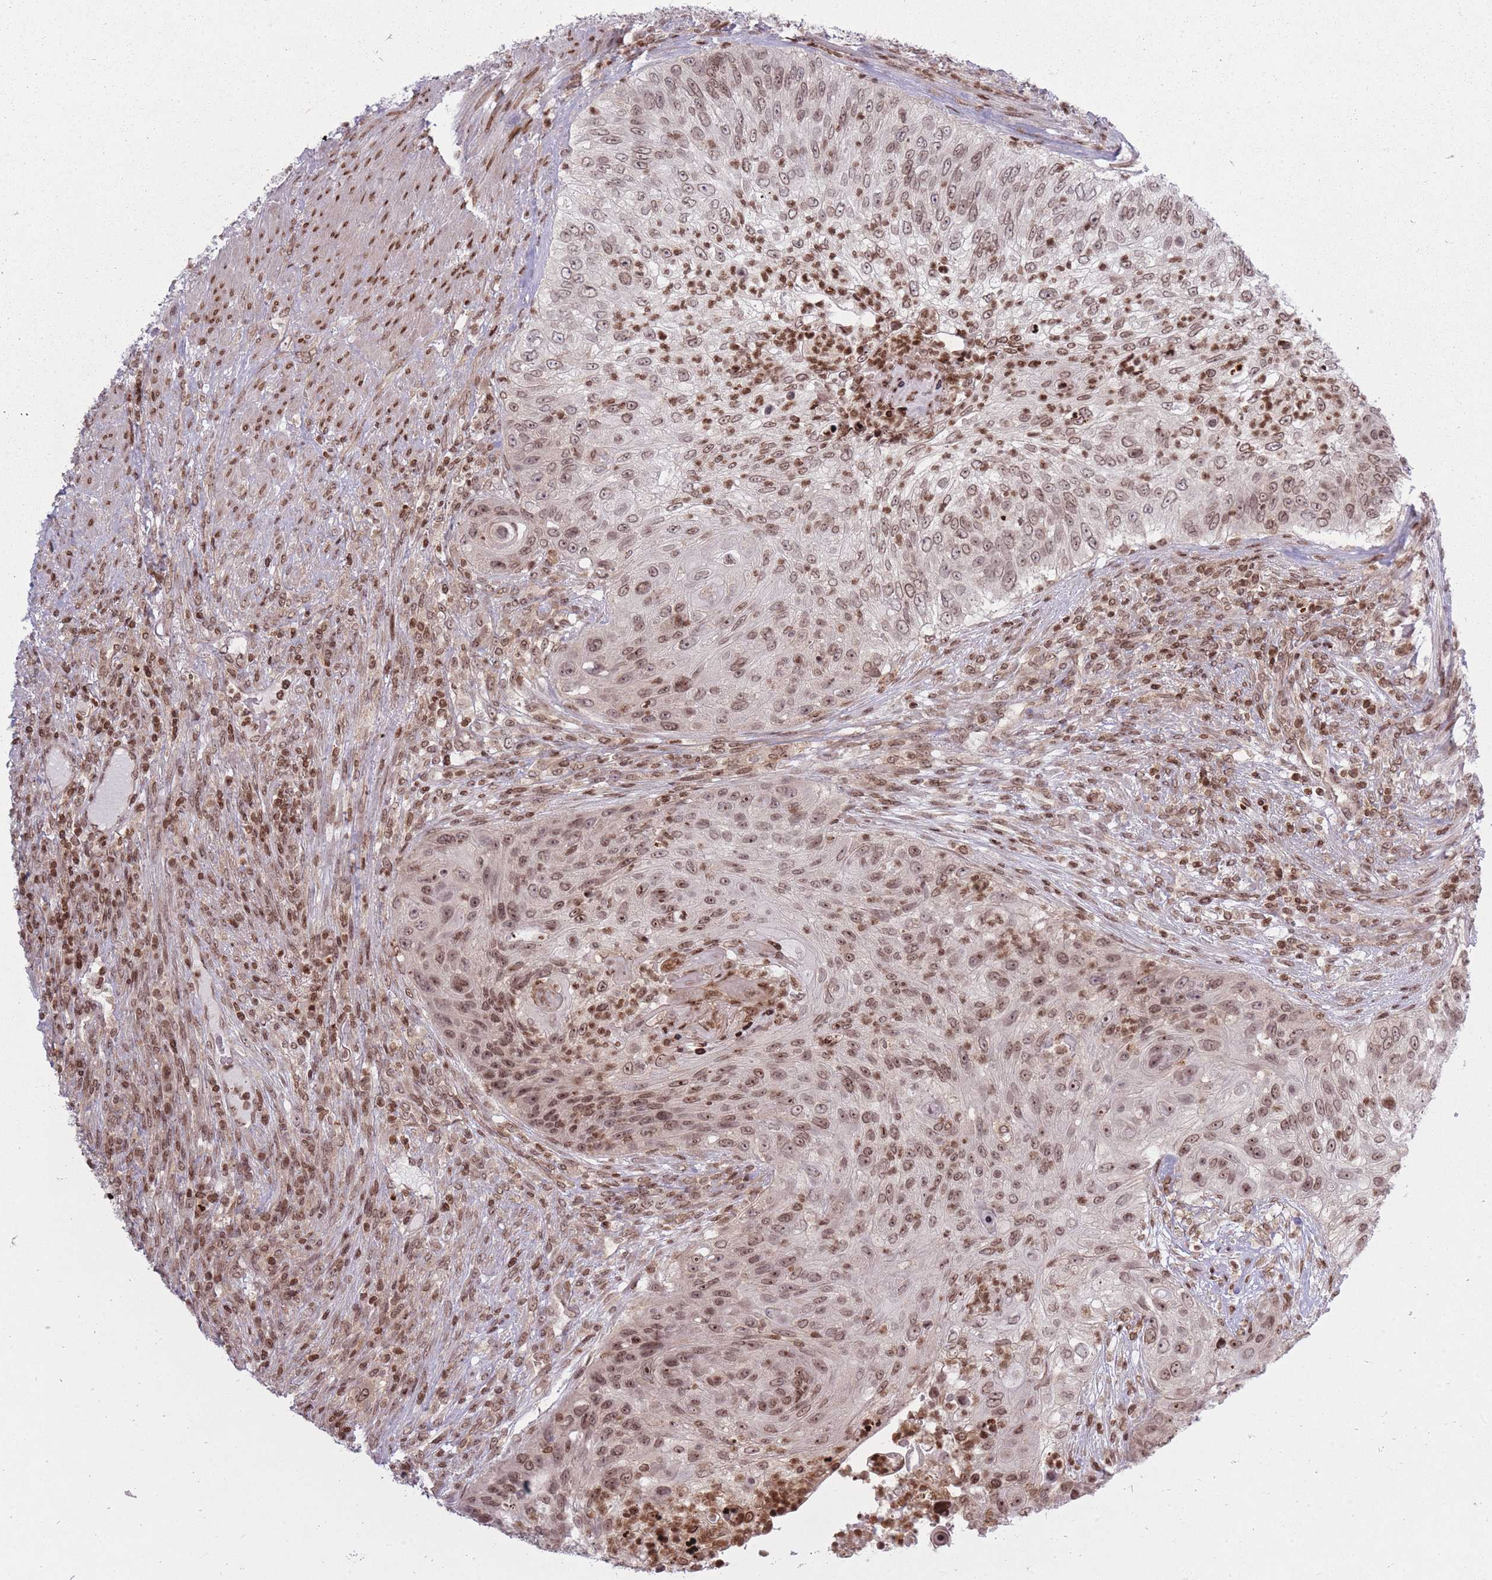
{"staining": {"intensity": "moderate", "quantity": ">75%", "location": "nuclear"}, "tissue": "urothelial cancer", "cell_type": "Tumor cells", "image_type": "cancer", "snomed": [{"axis": "morphology", "description": "Urothelial carcinoma, High grade"}, {"axis": "topography", "description": "Urinary bladder"}], "caption": "This is an image of immunohistochemistry staining of high-grade urothelial carcinoma, which shows moderate expression in the nuclear of tumor cells.", "gene": "TMC6", "patient": {"sex": "female", "age": 60}}